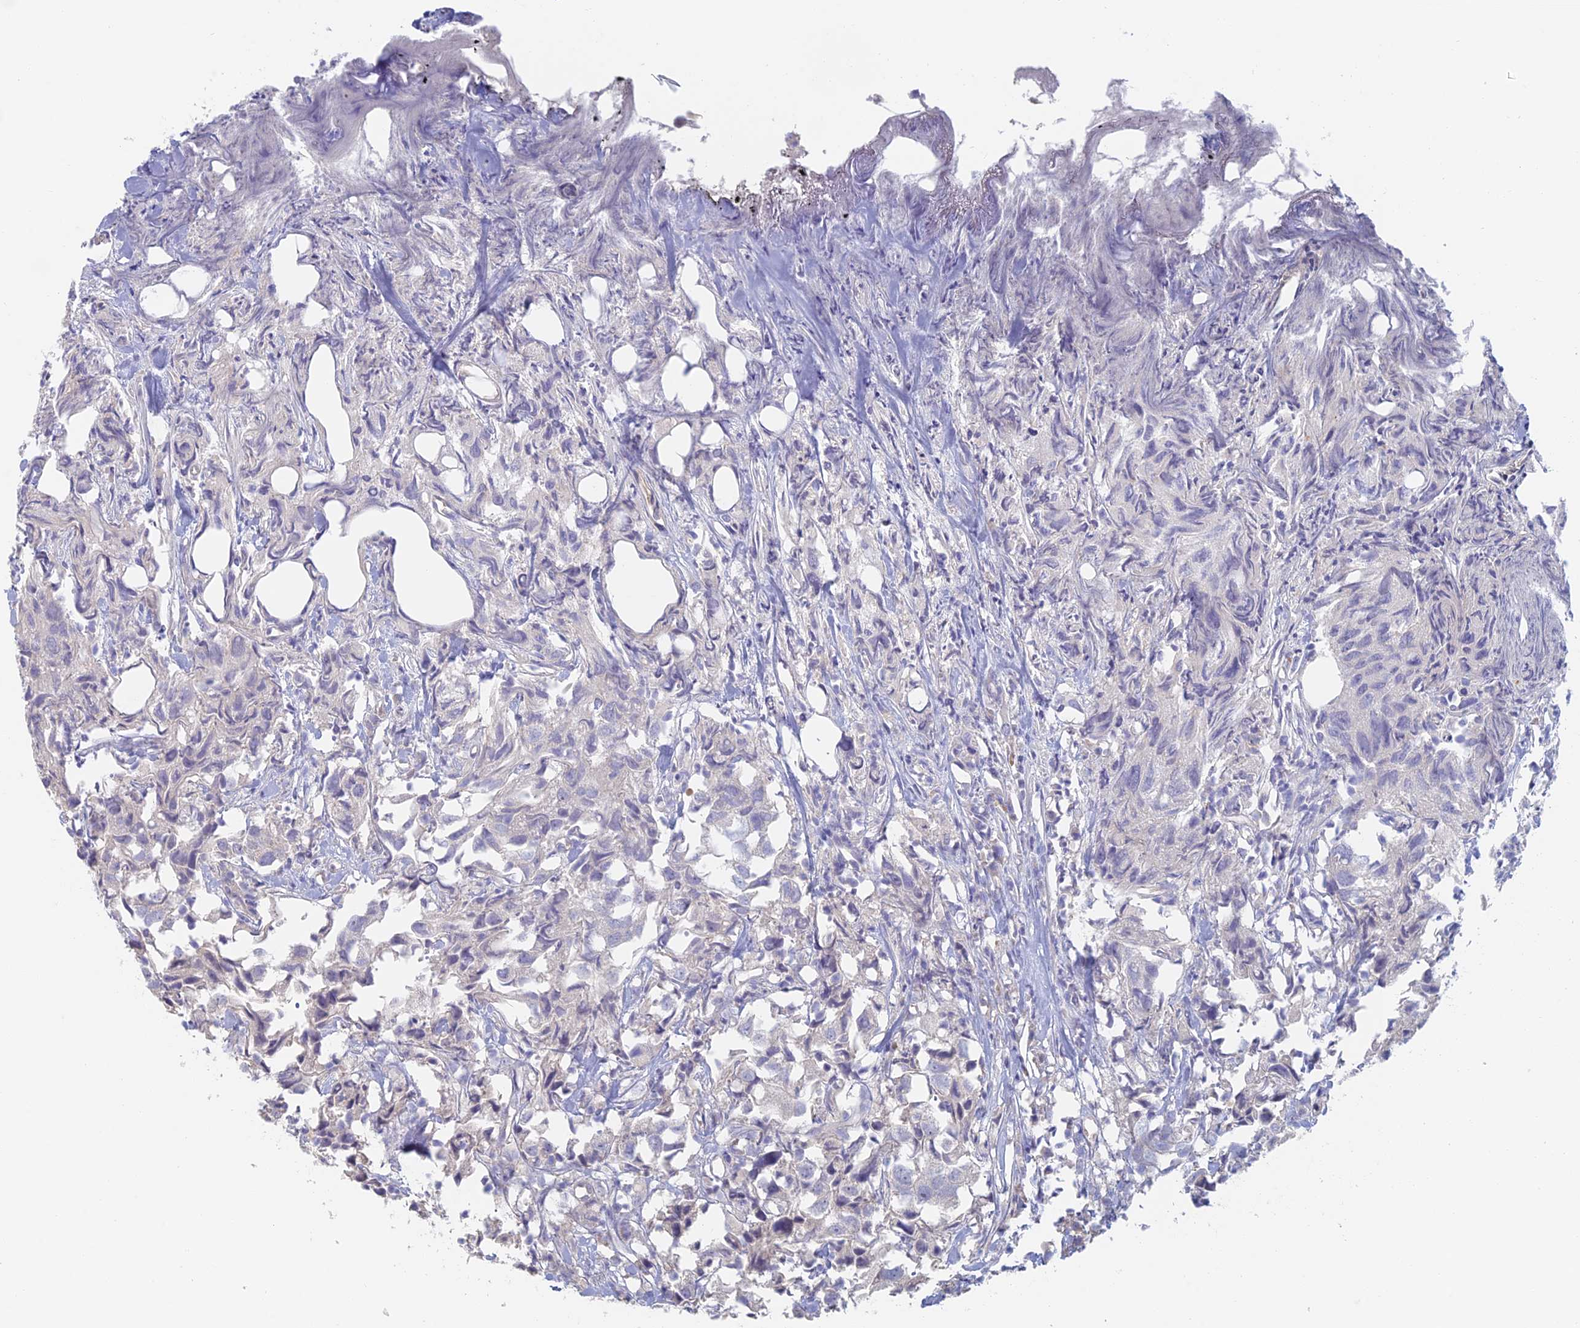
{"staining": {"intensity": "negative", "quantity": "none", "location": "none"}, "tissue": "urothelial cancer", "cell_type": "Tumor cells", "image_type": "cancer", "snomed": [{"axis": "morphology", "description": "Urothelial carcinoma, High grade"}, {"axis": "topography", "description": "Urinary bladder"}], "caption": "Tumor cells are negative for protein expression in human urothelial cancer. (DAB (3,3'-diaminobenzidine) immunohistochemistry visualized using brightfield microscopy, high magnification).", "gene": "ZUP1", "patient": {"sex": "female", "age": 75}}